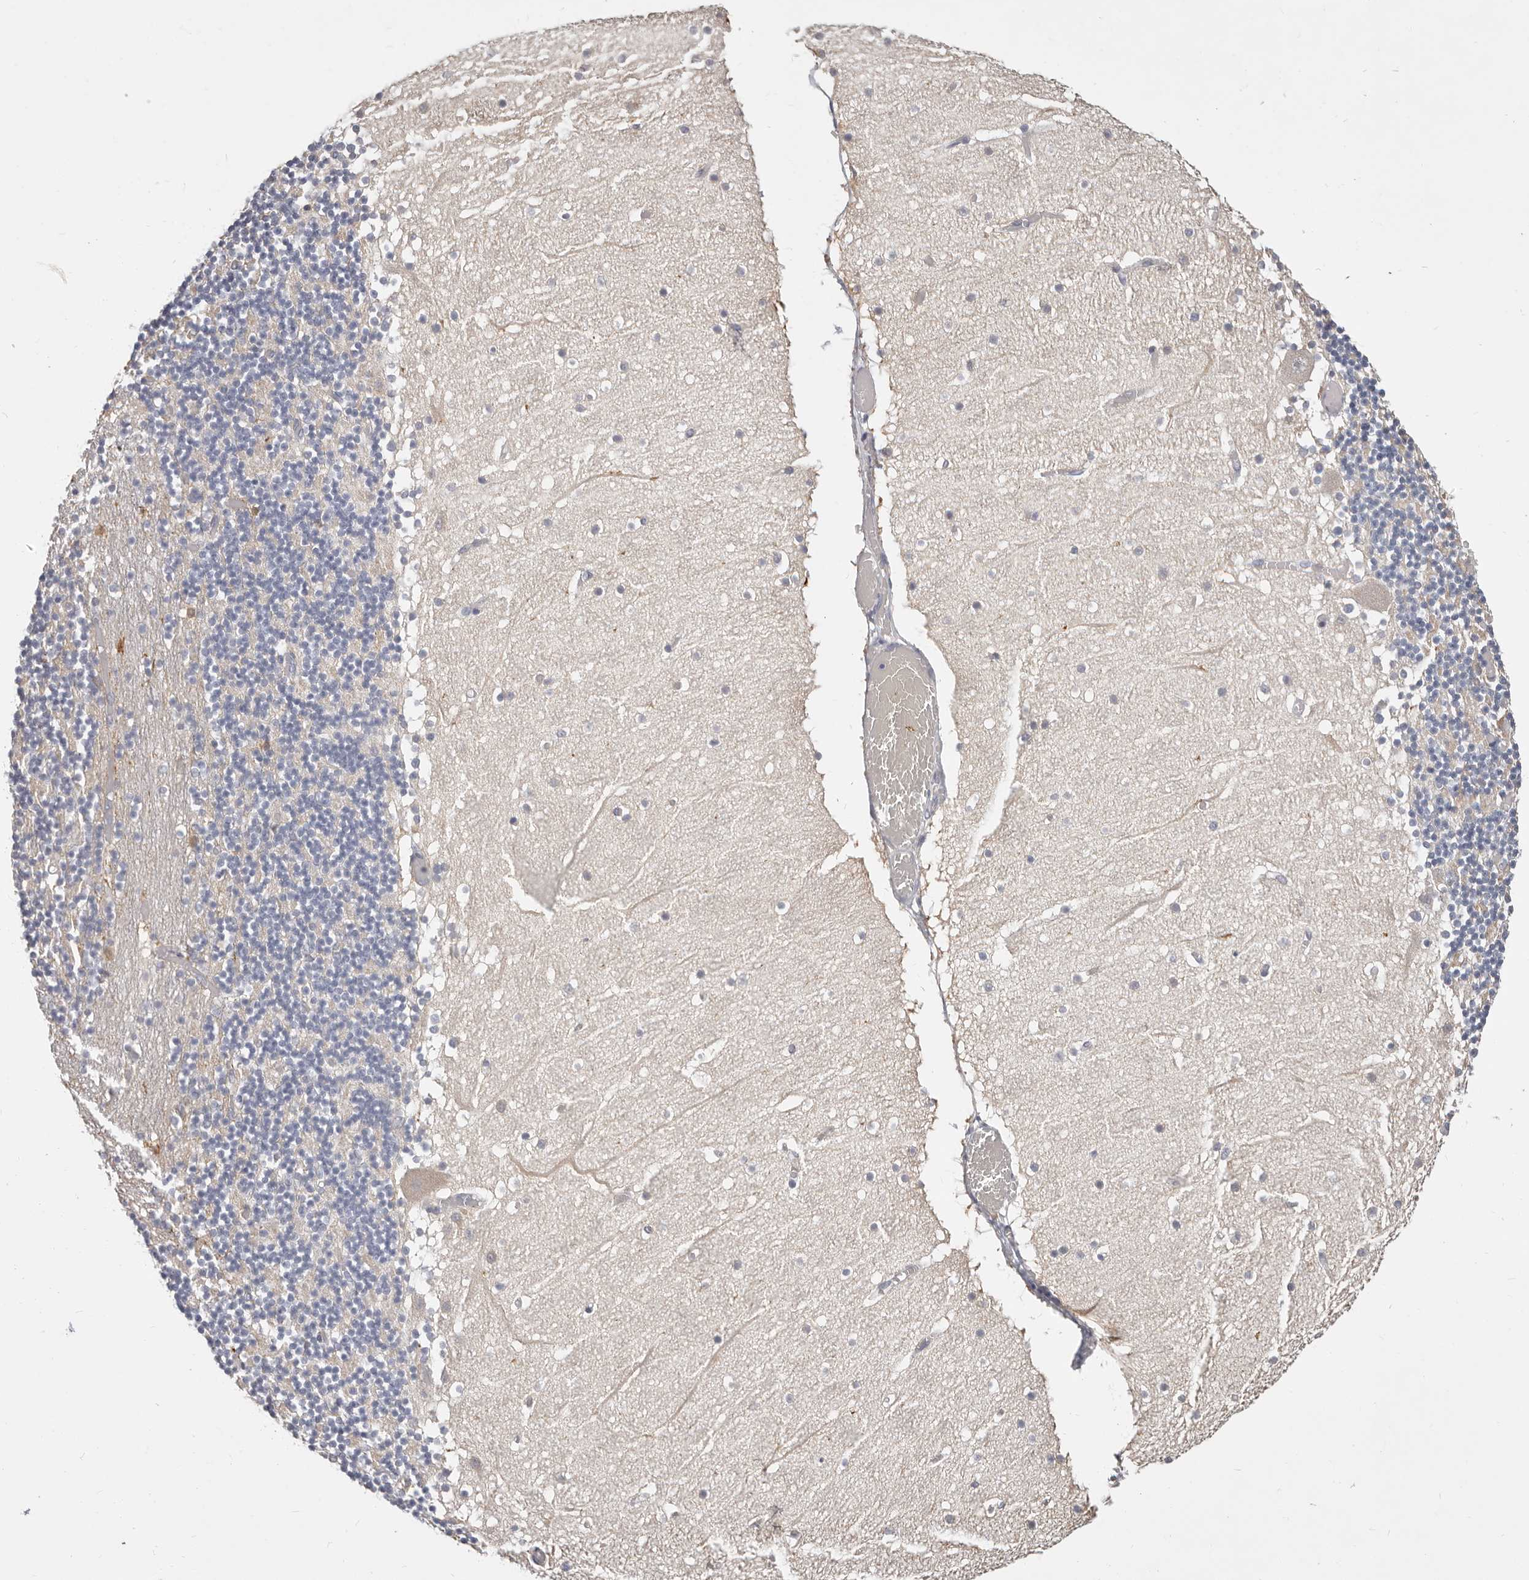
{"staining": {"intensity": "negative", "quantity": "none", "location": "none"}, "tissue": "cerebellum", "cell_type": "Cells in granular layer", "image_type": "normal", "snomed": [{"axis": "morphology", "description": "Normal tissue, NOS"}, {"axis": "topography", "description": "Cerebellum"}], "caption": "The immunohistochemistry (IHC) photomicrograph has no significant positivity in cells in granular layer of cerebellum.", "gene": "TMEM63B", "patient": {"sex": "female", "age": 28}}